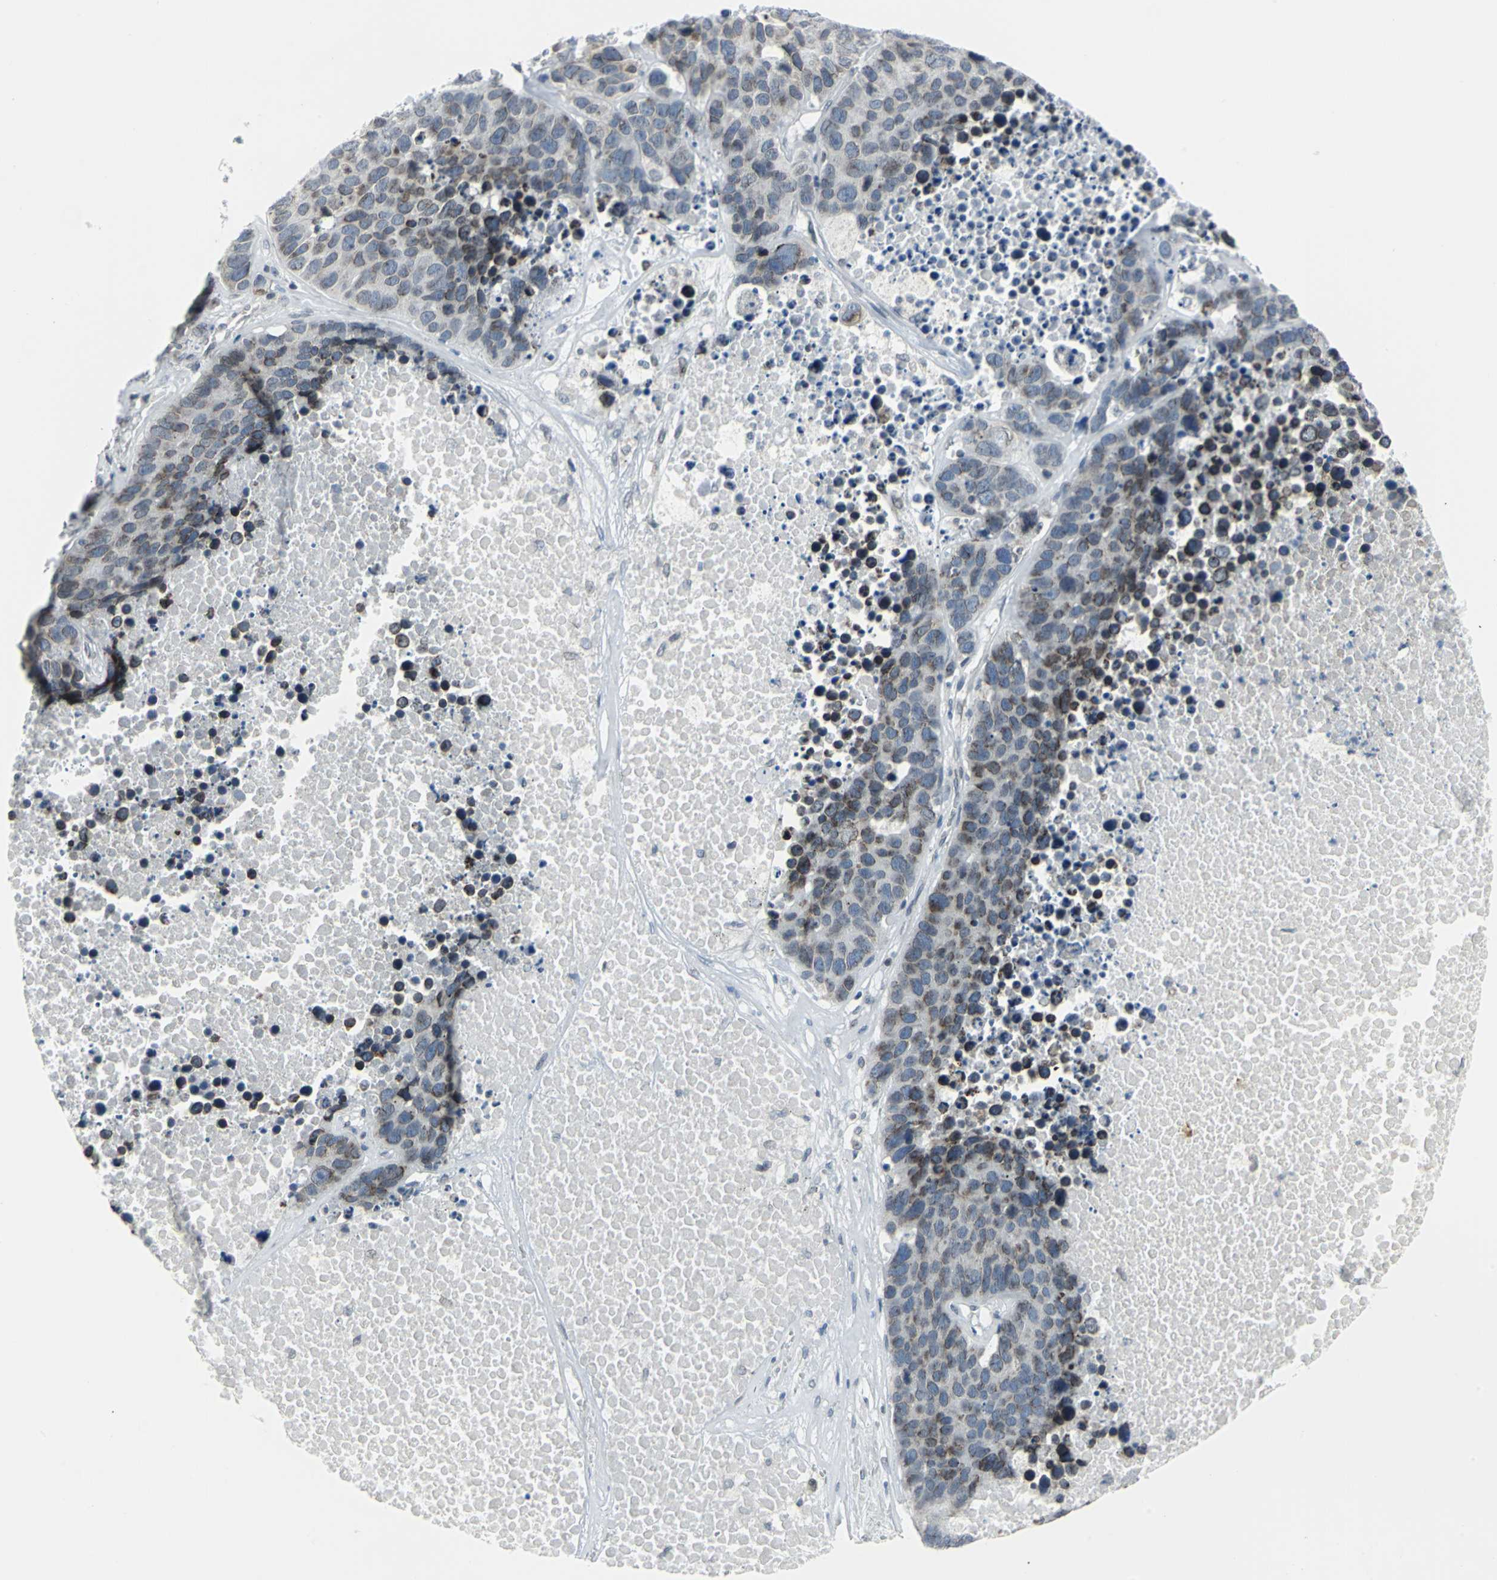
{"staining": {"intensity": "moderate", "quantity": ">75%", "location": "cytoplasmic/membranous,nuclear"}, "tissue": "carcinoid", "cell_type": "Tumor cells", "image_type": "cancer", "snomed": [{"axis": "morphology", "description": "Carcinoid, malignant, NOS"}, {"axis": "topography", "description": "Lung"}], "caption": "The micrograph exhibits staining of carcinoid (malignant), revealing moderate cytoplasmic/membranous and nuclear protein positivity (brown color) within tumor cells. Using DAB (brown) and hematoxylin (blue) stains, captured at high magnification using brightfield microscopy.", "gene": "SNUPN", "patient": {"sex": "male", "age": 60}}